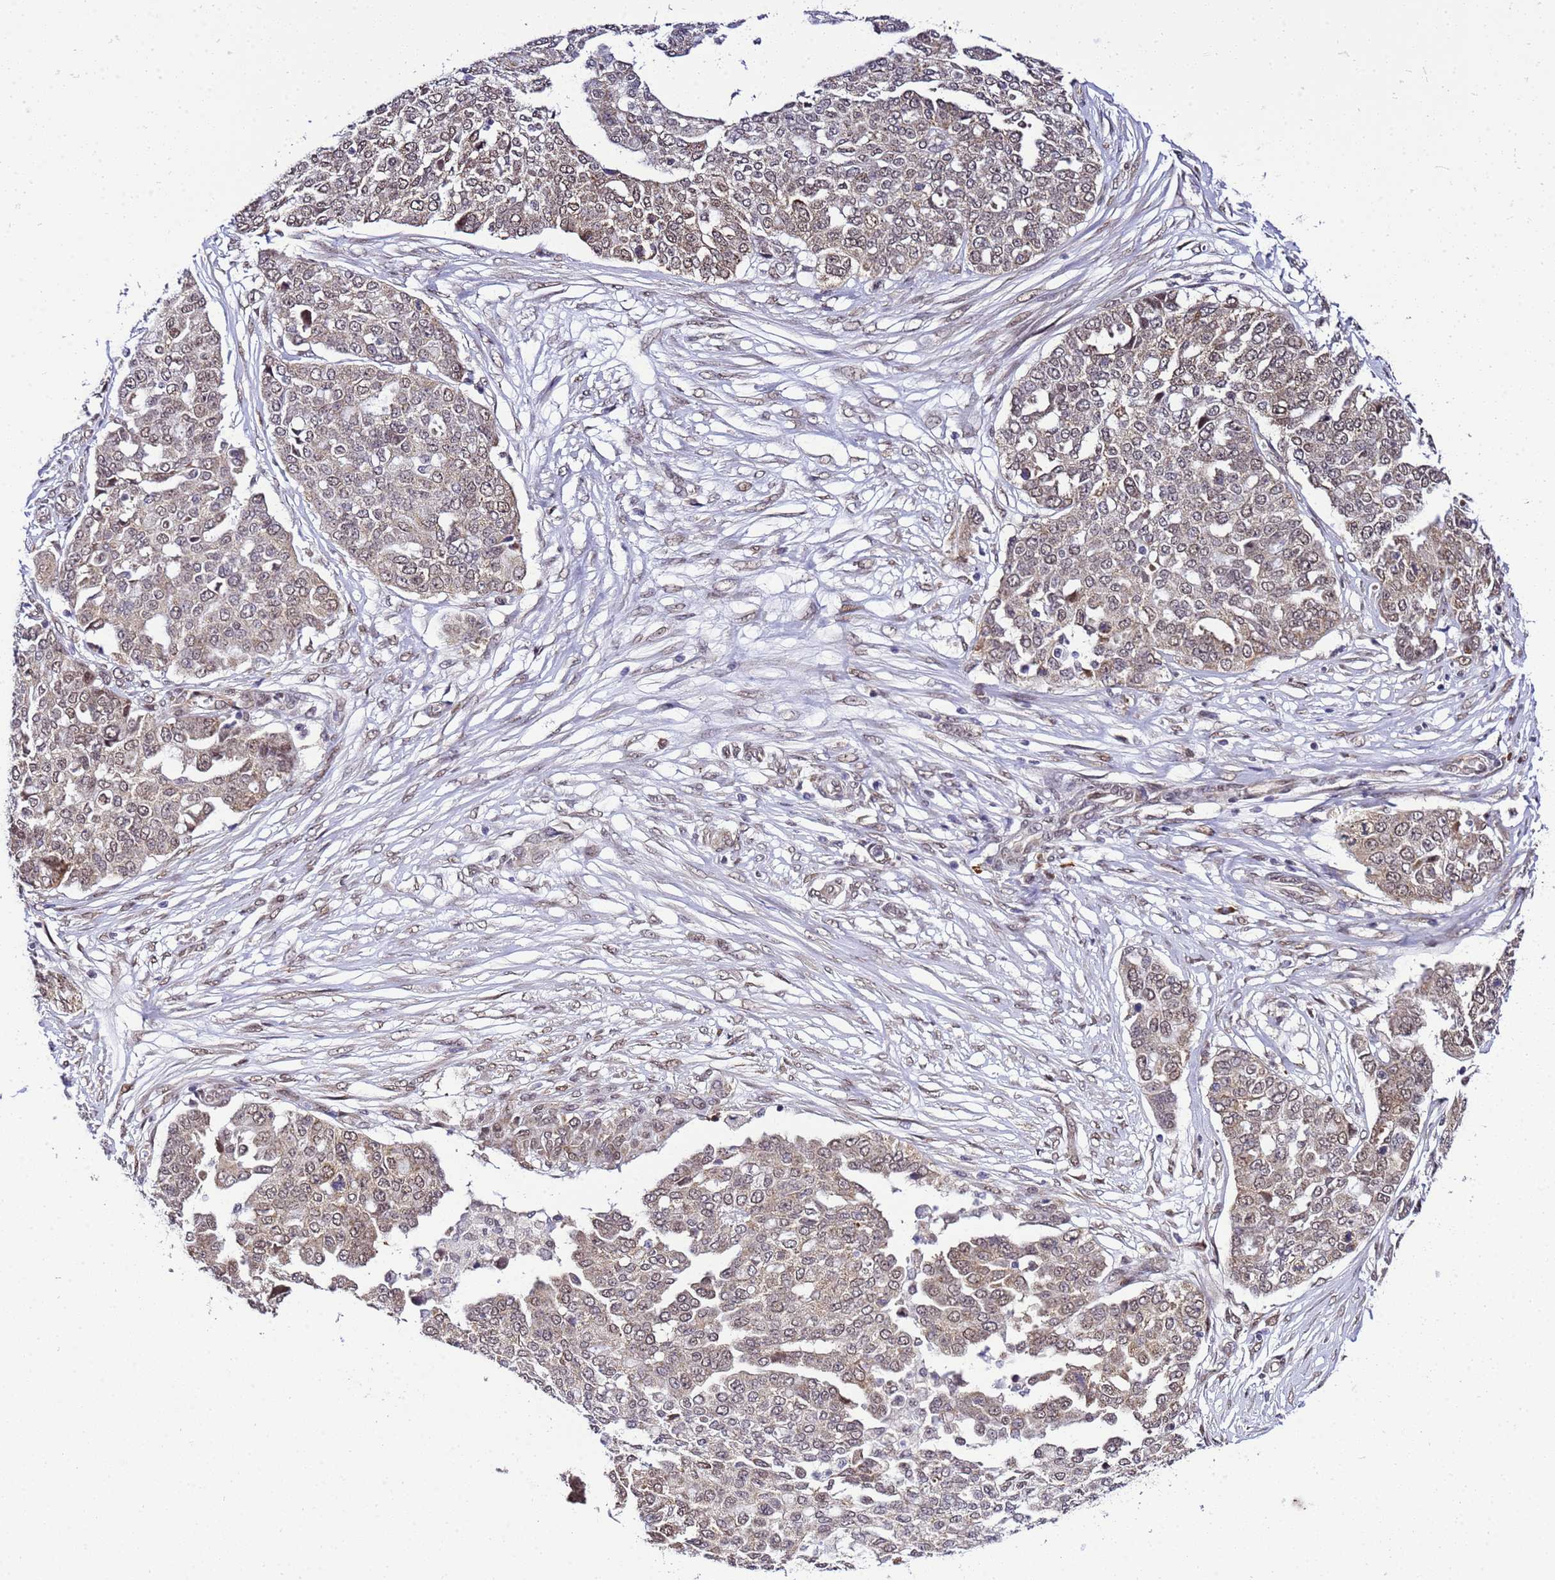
{"staining": {"intensity": "weak", "quantity": "25%-75%", "location": "cytoplasmic/membranous"}, "tissue": "ovarian cancer", "cell_type": "Tumor cells", "image_type": "cancer", "snomed": [{"axis": "morphology", "description": "Cystadenocarcinoma, serous, NOS"}, {"axis": "topography", "description": "Soft tissue"}, {"axis": "topography", "description": "Ovary"}], "caption": "This is a micrograph of immunohistochemistry (IHC) staining of ovarian cancer, which shows weak staining in the cytoplasmic/membranous of tumor cells.", "gene": "SMN1", "patient": {"sex": "female", "age": 57}}